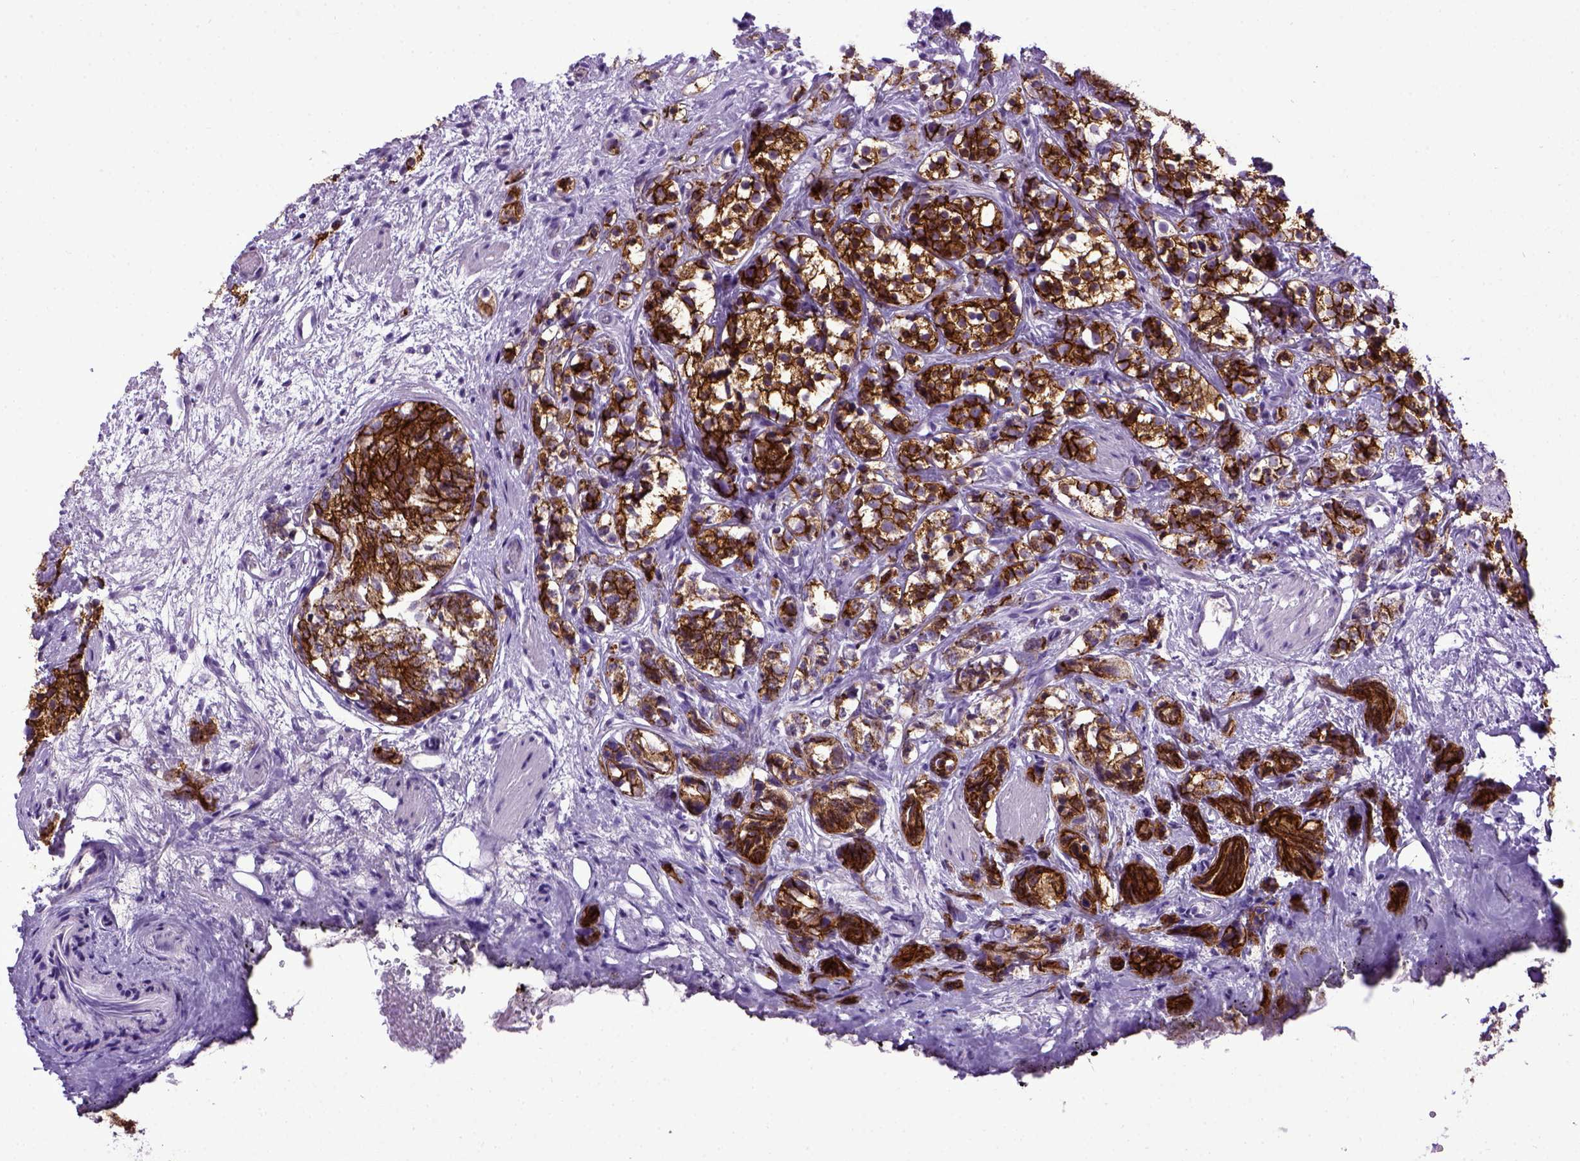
{"staining": {"intensity": "strong", "quantity": ">75%", "location": "cytoplasmic/membranous"}, "tissue": "prostate cancer", "cell_type": "Tumor cells", "image_type": "cancer", "snomed": [{"axis": "morphology", "description": "Adenocarcinoma, High grade"}, {"axis": "topography", "description": "Prostate"}], "caption": "A brown stain shows strong cytoplasmic/membranous expression of a protein in human adenocarcinoma (high-grade) (prostate) tumor cells.", "gene": "CDH1", "patient": {"sex": "male", "age": 53}}